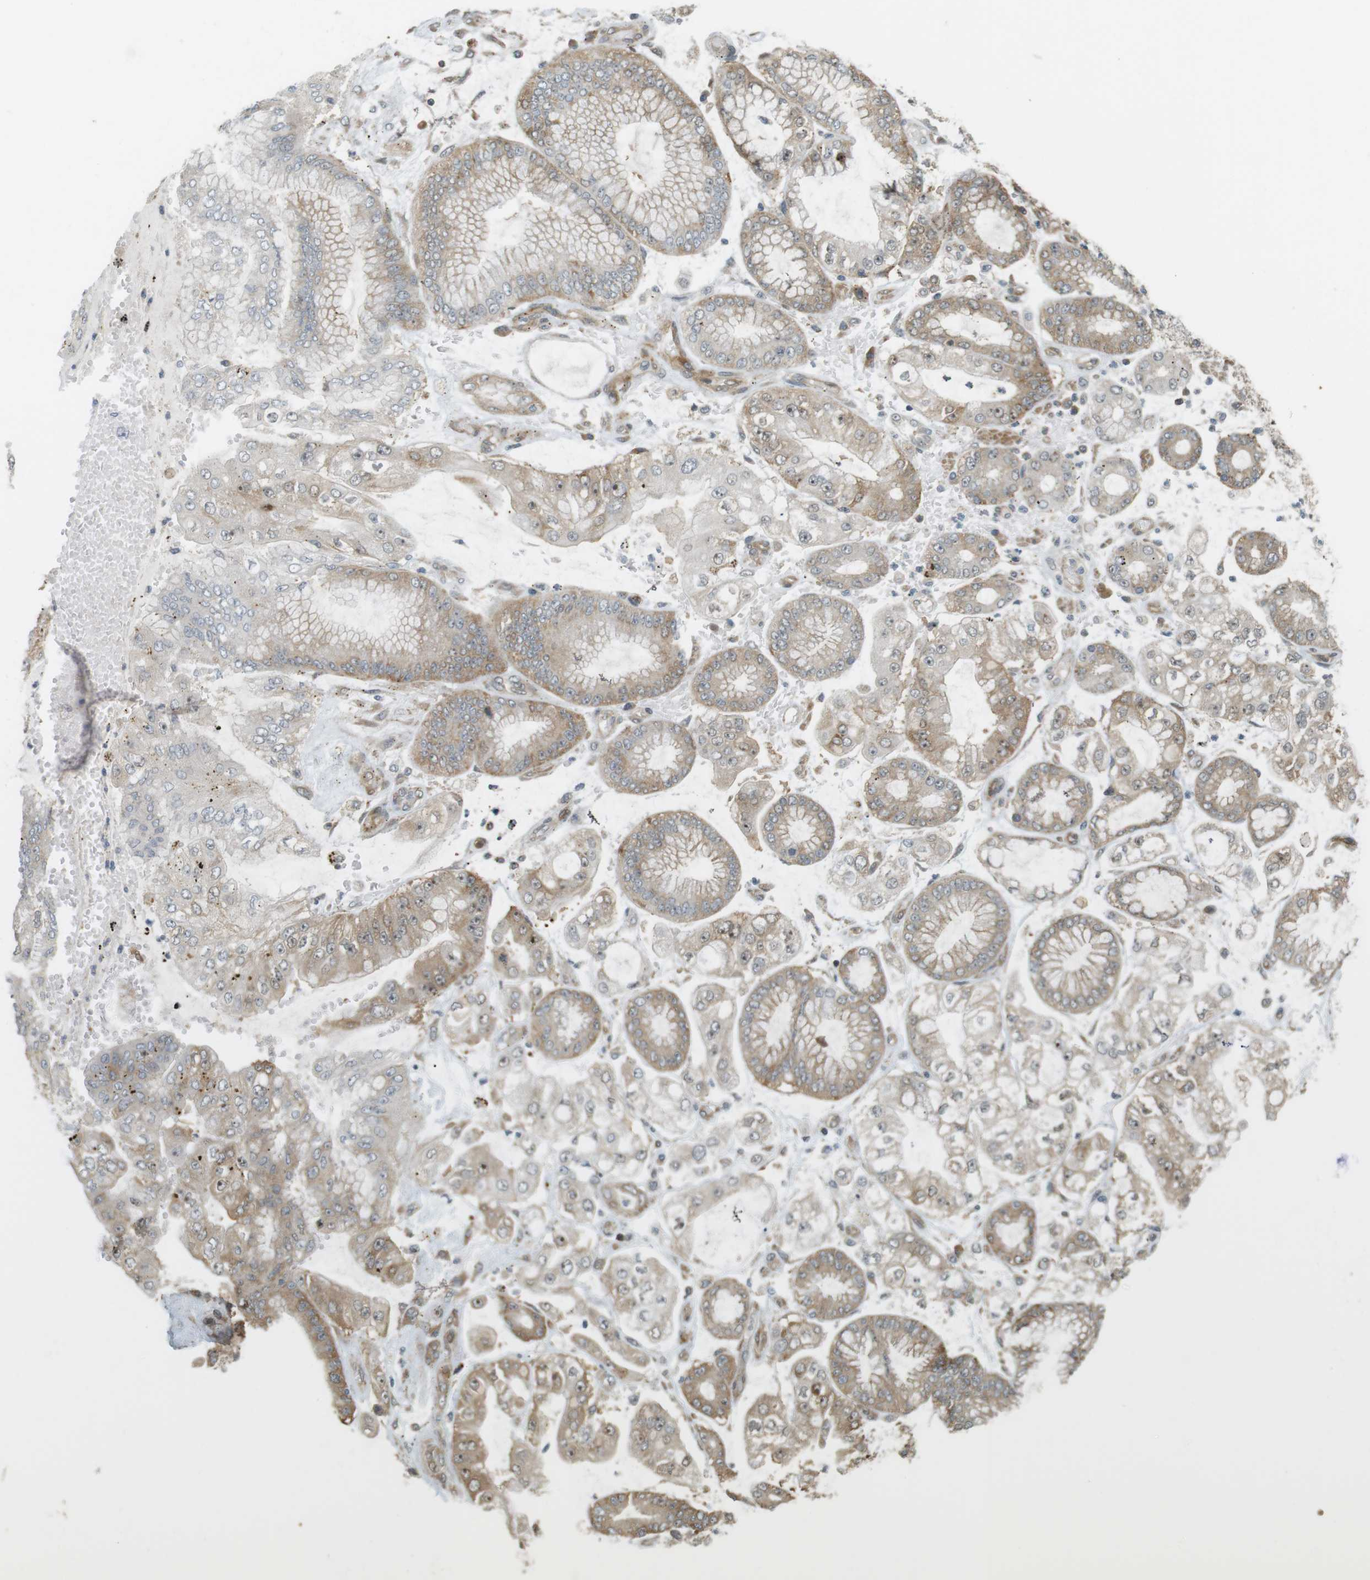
{"staining": {"intensity": "weak", "quantity": "25%-75%", "location": "cytoplasmic/membranous"}, "tissue": "stomach cancer", "cell_type": "Tumor cells", "image_type": "cancer", "snomed": [{"axis": "morphology", "description": "Adenocarcinoma, NOS"}, {"axis": "topography", "description": "Stomach"}], "caption": "Stomach cancer stained with a brown dye reveals weak cytoplasmic/membranous positive expression in about 25%-75% of tumor cells.", "gene": "PA2G4", "patient": {"sex": "male", "age": 76}}